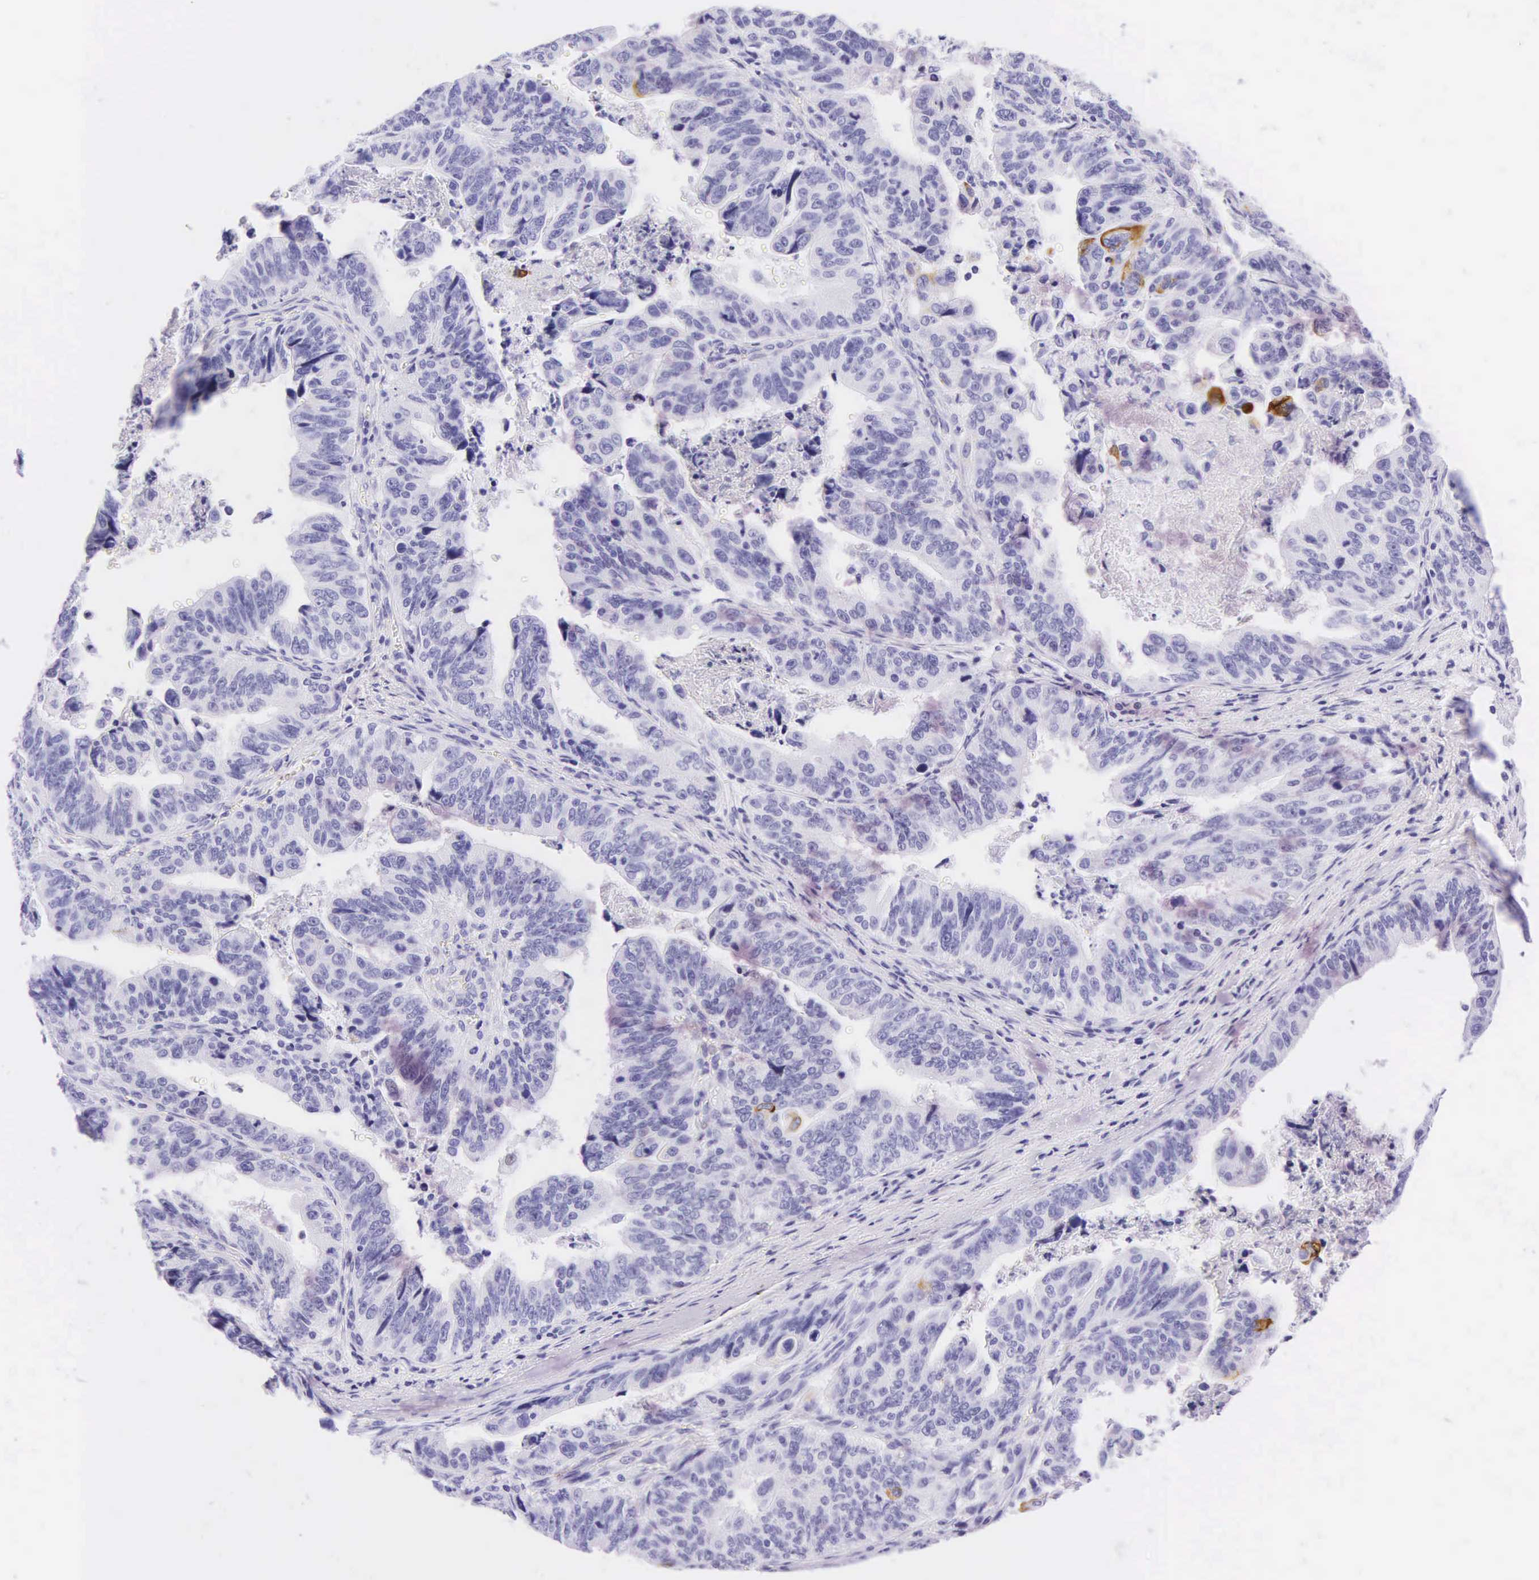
{"staining": {"intensity": "negative", "quantity": "none", "location": "none"}, "tissue": "stomach cancer", "cell_type": "Tumor cells", "image_type": "cancer", "snomed": [{"axis": "morphology", "description": "Adenocarcinoma, NOS"}, {"axis": "topography", "description": "Stomach, upper"}], "caption": "Immunohistochemistry photomicrograph of adenocarcinoma (stomach) stained for a protein (brown), which displays no expression in tumor cells.", "gene": "KRT20", "patient": {"sex": "female", "age": 50}}